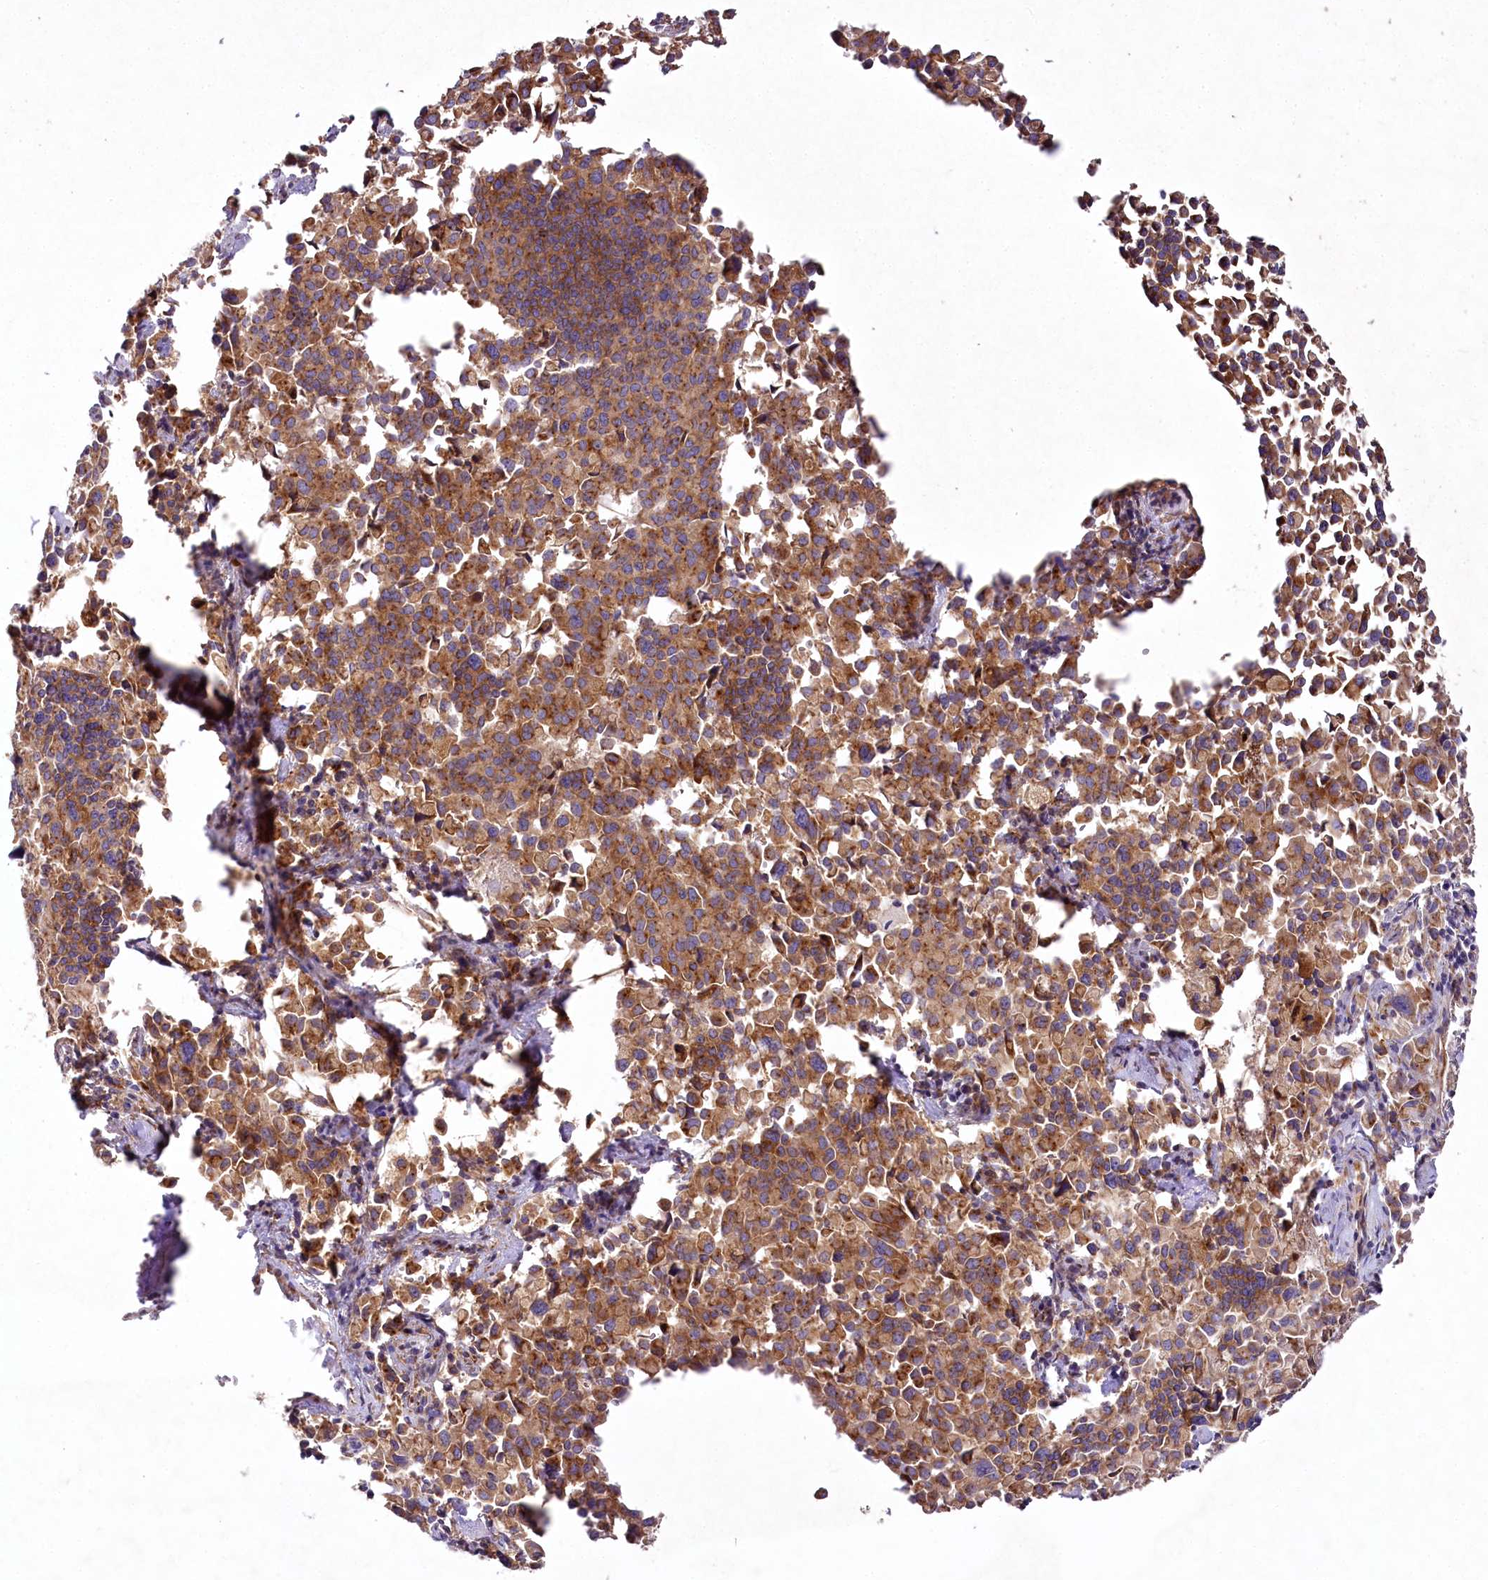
{"staining": {"intensity": "moderate", "quantity": "25%-75%", "location": "cytoplasmic/membranous"}, "tissue": "pancreatic cancer", "cell_type": "Tumor cells", "image_type": "cancer", "snomed": [{"axis": "morphology", "description": "Adenocarcinoma, NOS"}, {"axis": "topography", "description": "Pancreas"}], "caption": "A high-resolution micrograph shows IHC staining of pancreatic cancer, which exhibits moderate cytoplasmic/membranous positivity in about 25%-75% of tumor cells. (DAB IHC with brightfield microscopy, high magnification).", "gene": "STX6", "patient": {"sex": "male", "age": 65}}